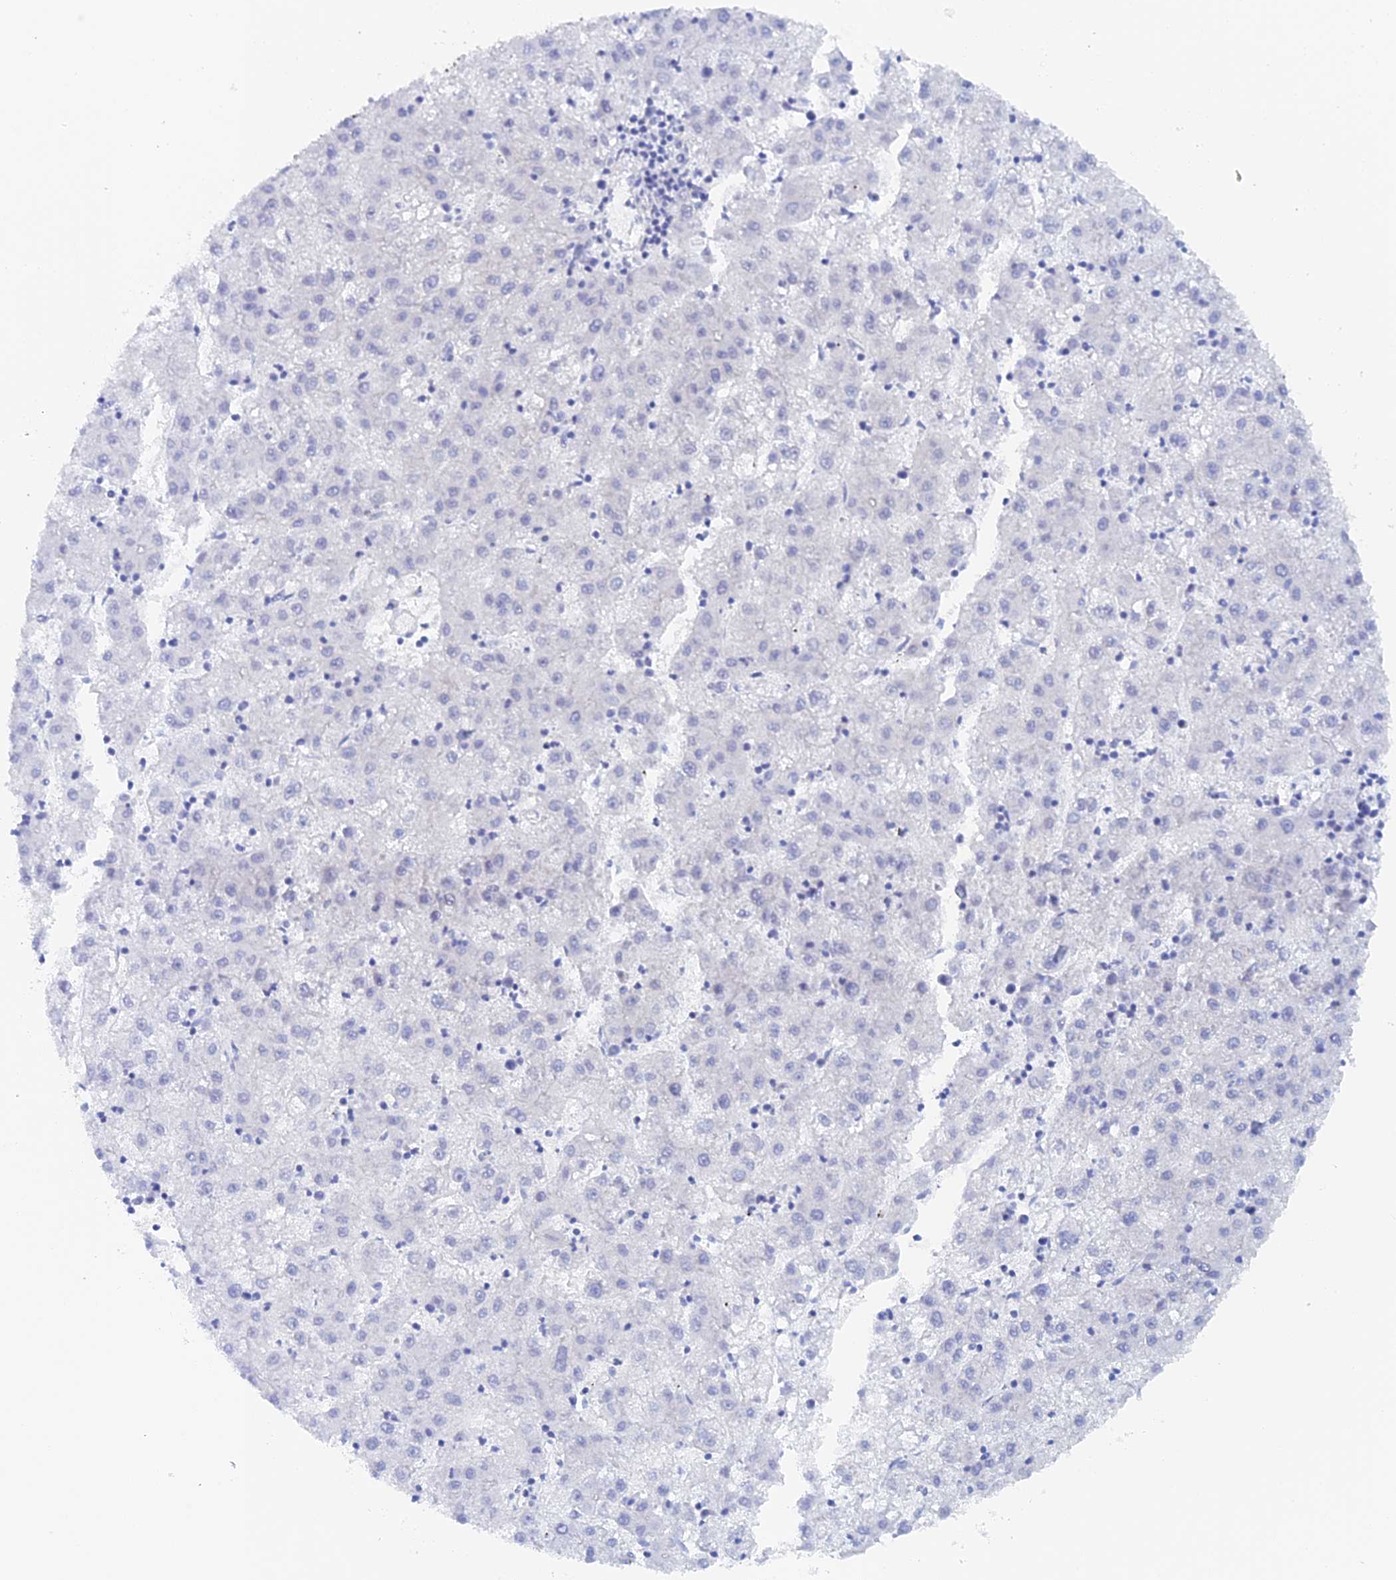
{"staining": {"intensity": "negative", "quantity": "none", "location": "none"}, "tissue": "liver cancer", "cell_type": "Tumor cells", "image_type": "cancer", "snomed": [{"axis": "morphology", "description": "Carcinoma, Hepatocellular, NOS"}, {"axis": "topography", "description": "Liver"}], "caption": "IHC image of neoplastic tissue: human liver hepatocellular carcinoma stained with DAB shows no significant protein positivity in tumor cells. The staining is performed using DAB (3,3'-diaminobenzidine) brown chromogen with nuclei counter-stained in using hematoxylin.", "gene": "ELOVL6", "patient": {"sex": "male", "age": 72}}